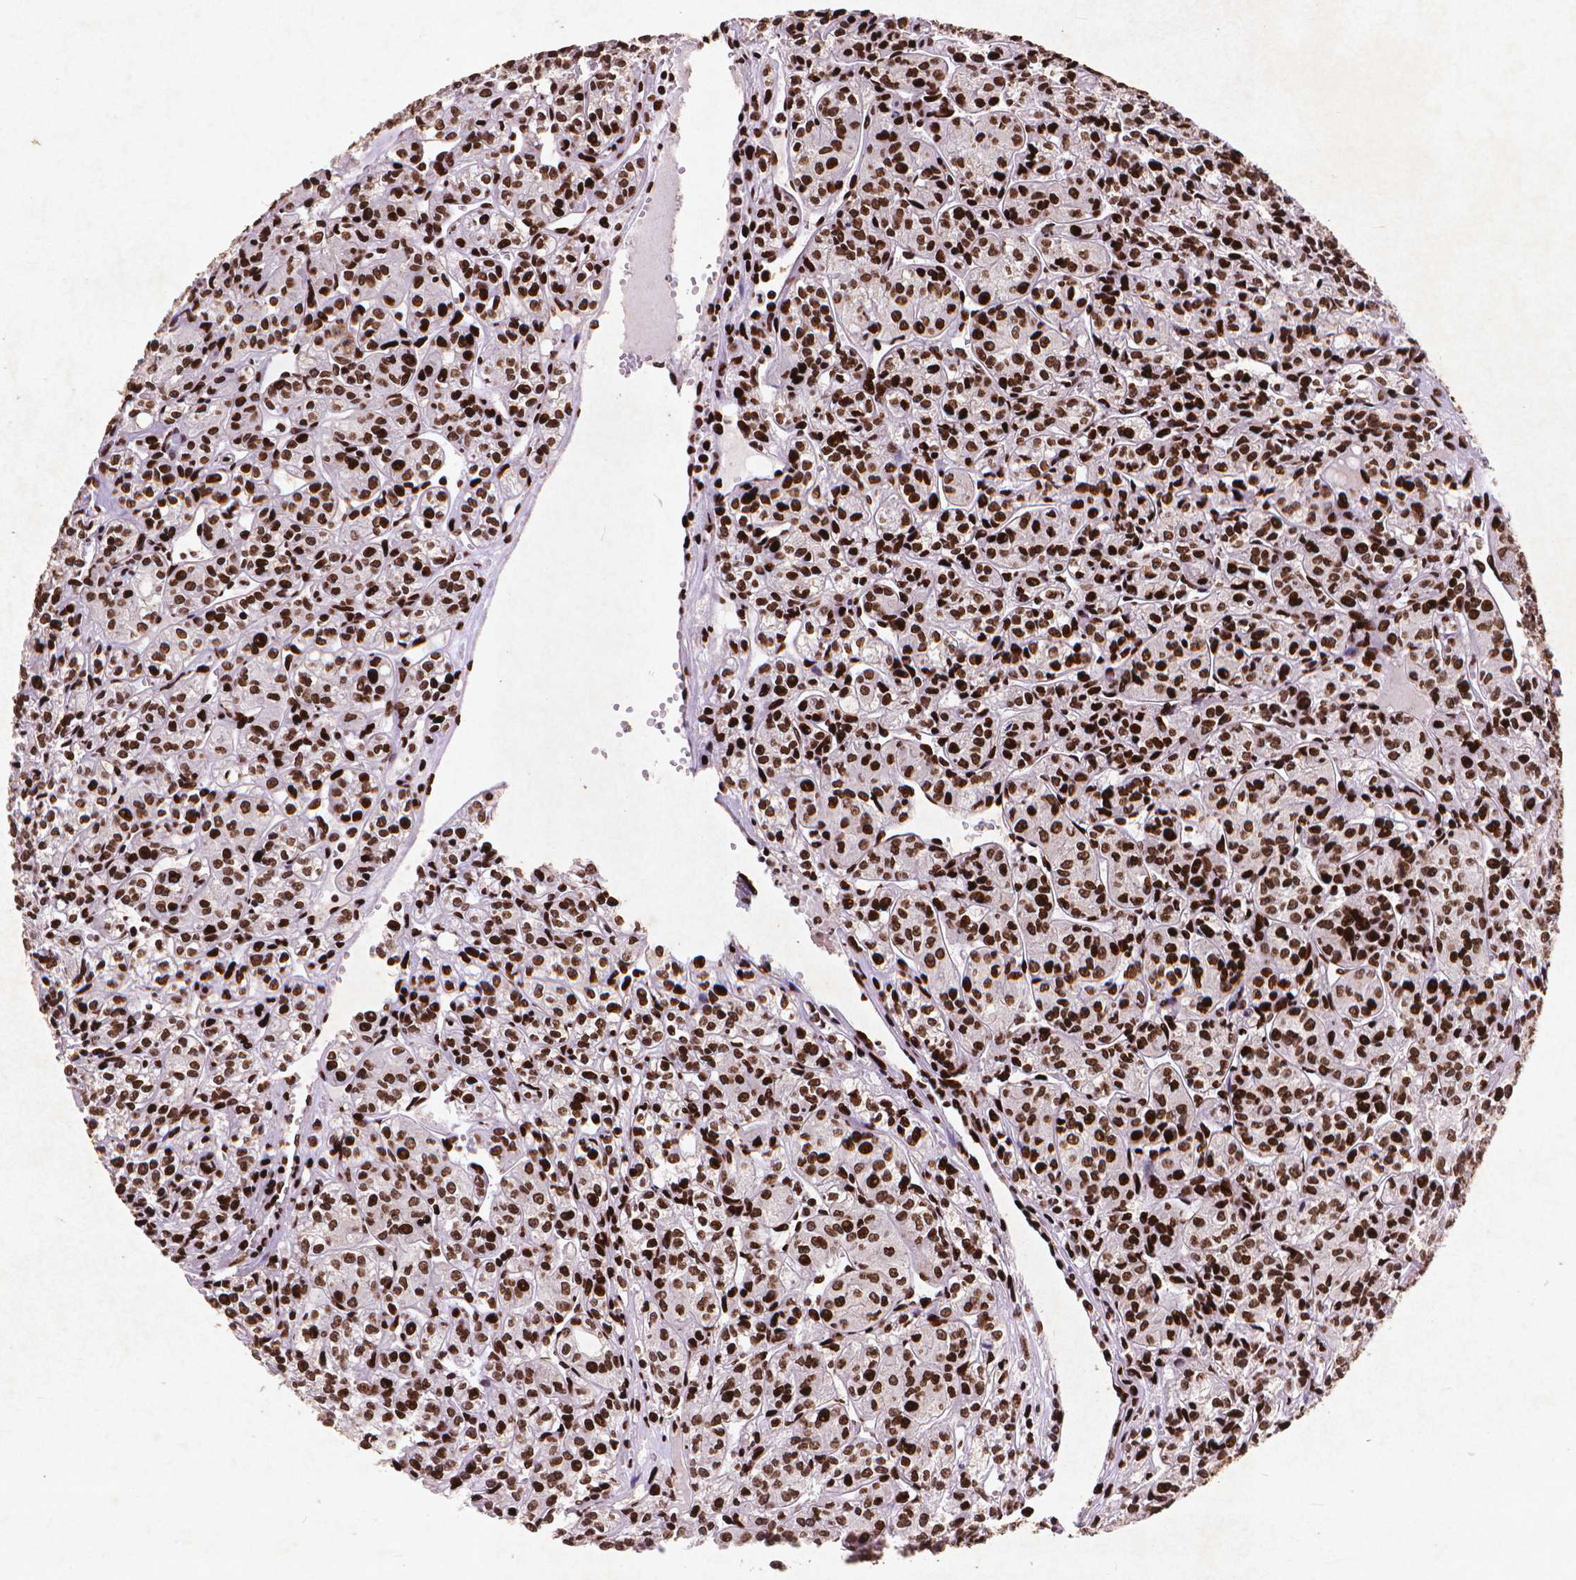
{"staining": {"intensity": "strong", "quantity": ">75%", "location": "nuclear"}, "tissue": "renal cancer", "cell_type": "Tumor cells", "image_type": "cancer", "snomed": [{"axis": "morphology", "description": "Adenocarcinoma, NOS"}, {"axis": "topography", "description": "Kidney"}], "caption": "A histopathology image of renal cancer (adenocarcinoma) stained for a protein demonstrates strong nuclear brown staining in tumor cells.", "gene": "CITED2", "patient": {"sex": "male", "age": 36}}